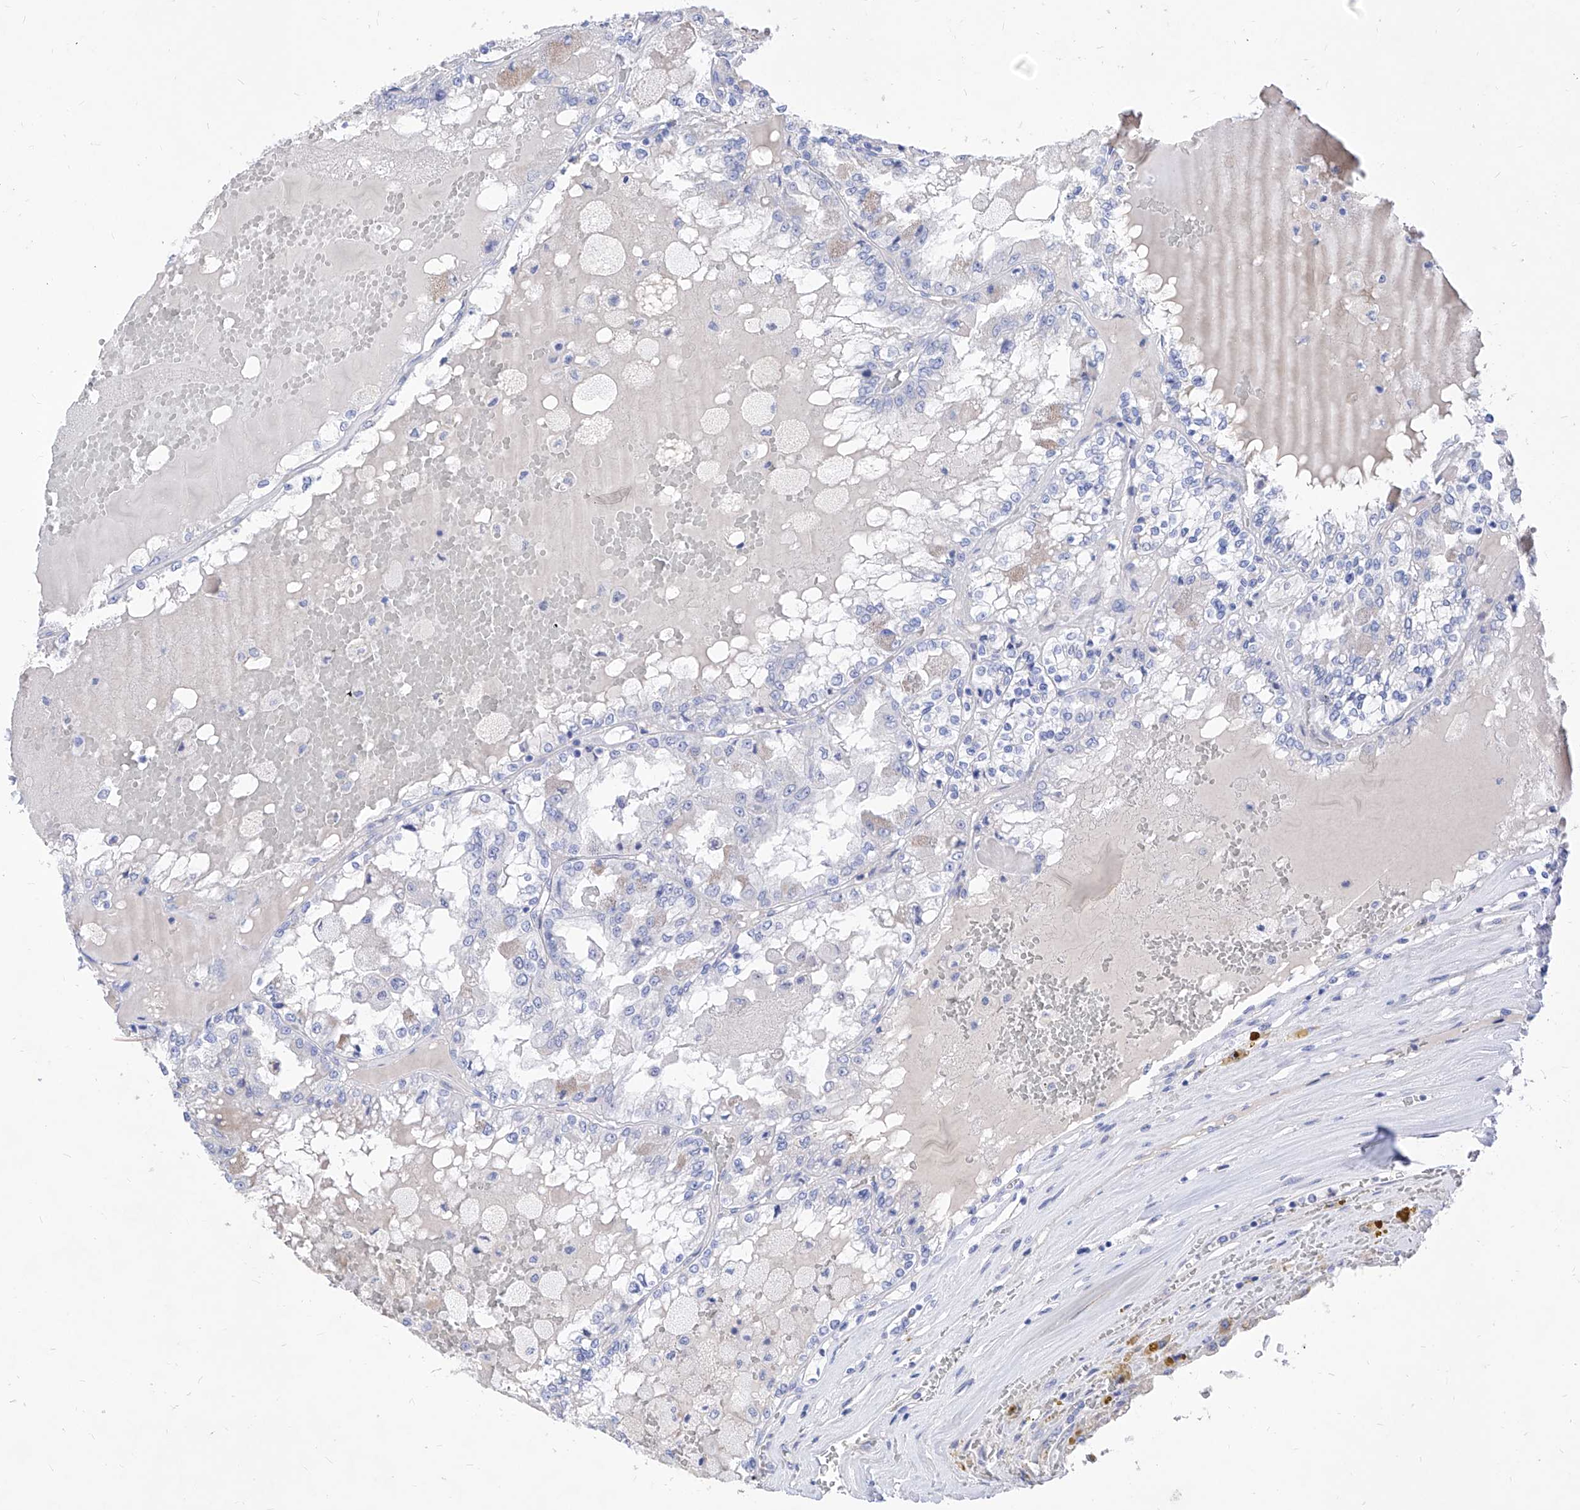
{"staining": {"intensity": "negative", "quantity": "none", "location": "none"}, "tissue": "renal cancer", "cell_type": "Tumor cells", "image_type": "cancer", "snomed": [{"axis": "morphology", "description": "Adenocarcinoma, NOS"}, {"axis": "topography", "description": "Kidney"}], "caption": "IHC micrograph of neoplastic tissue: renal adenocarcinoma stained with DAB exhibits no significant protein positivity in tumor cells.", "gene": "VAX1", "patient": {"sex": "female", "age": 56}}